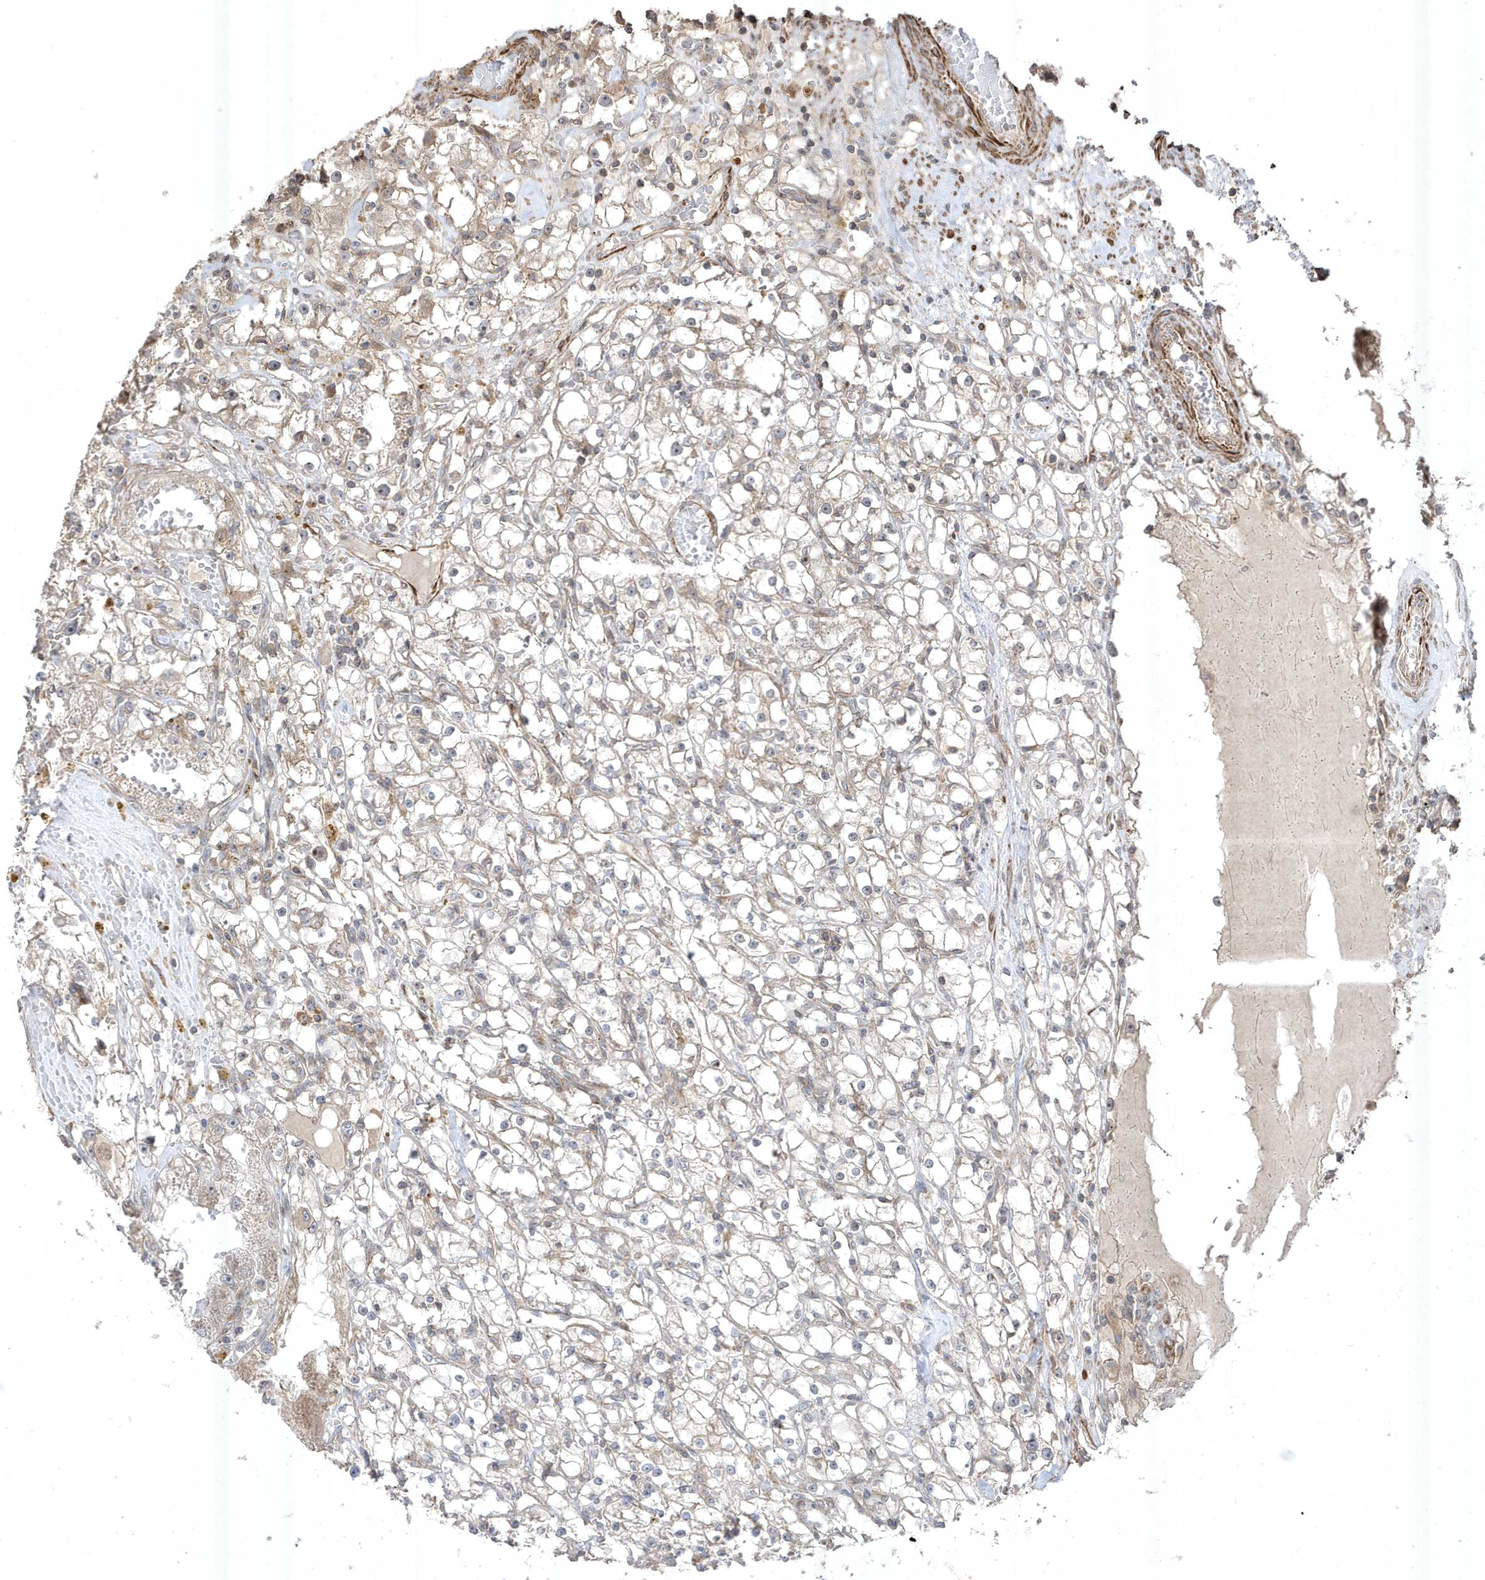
{"staining": {"intensity": "negative", "quantity": "none", "location": "none"}, "tissue": "renal cancer", "cell_type": "Tumor cells", "image_type": "cancer", "snomed": [{"axis": "morphology", "description": "Adenocarcinoma, NOS"}, {"axis": "topography", "description": "Kidney"}], "caption": "This is a histopathology image of immunohistochemistry staining of renal cancer (adenocarcinoma), which shows no staining in tumor cells.", "gene": "CETN3", "patient": {"sex": "male", "age": 56}}